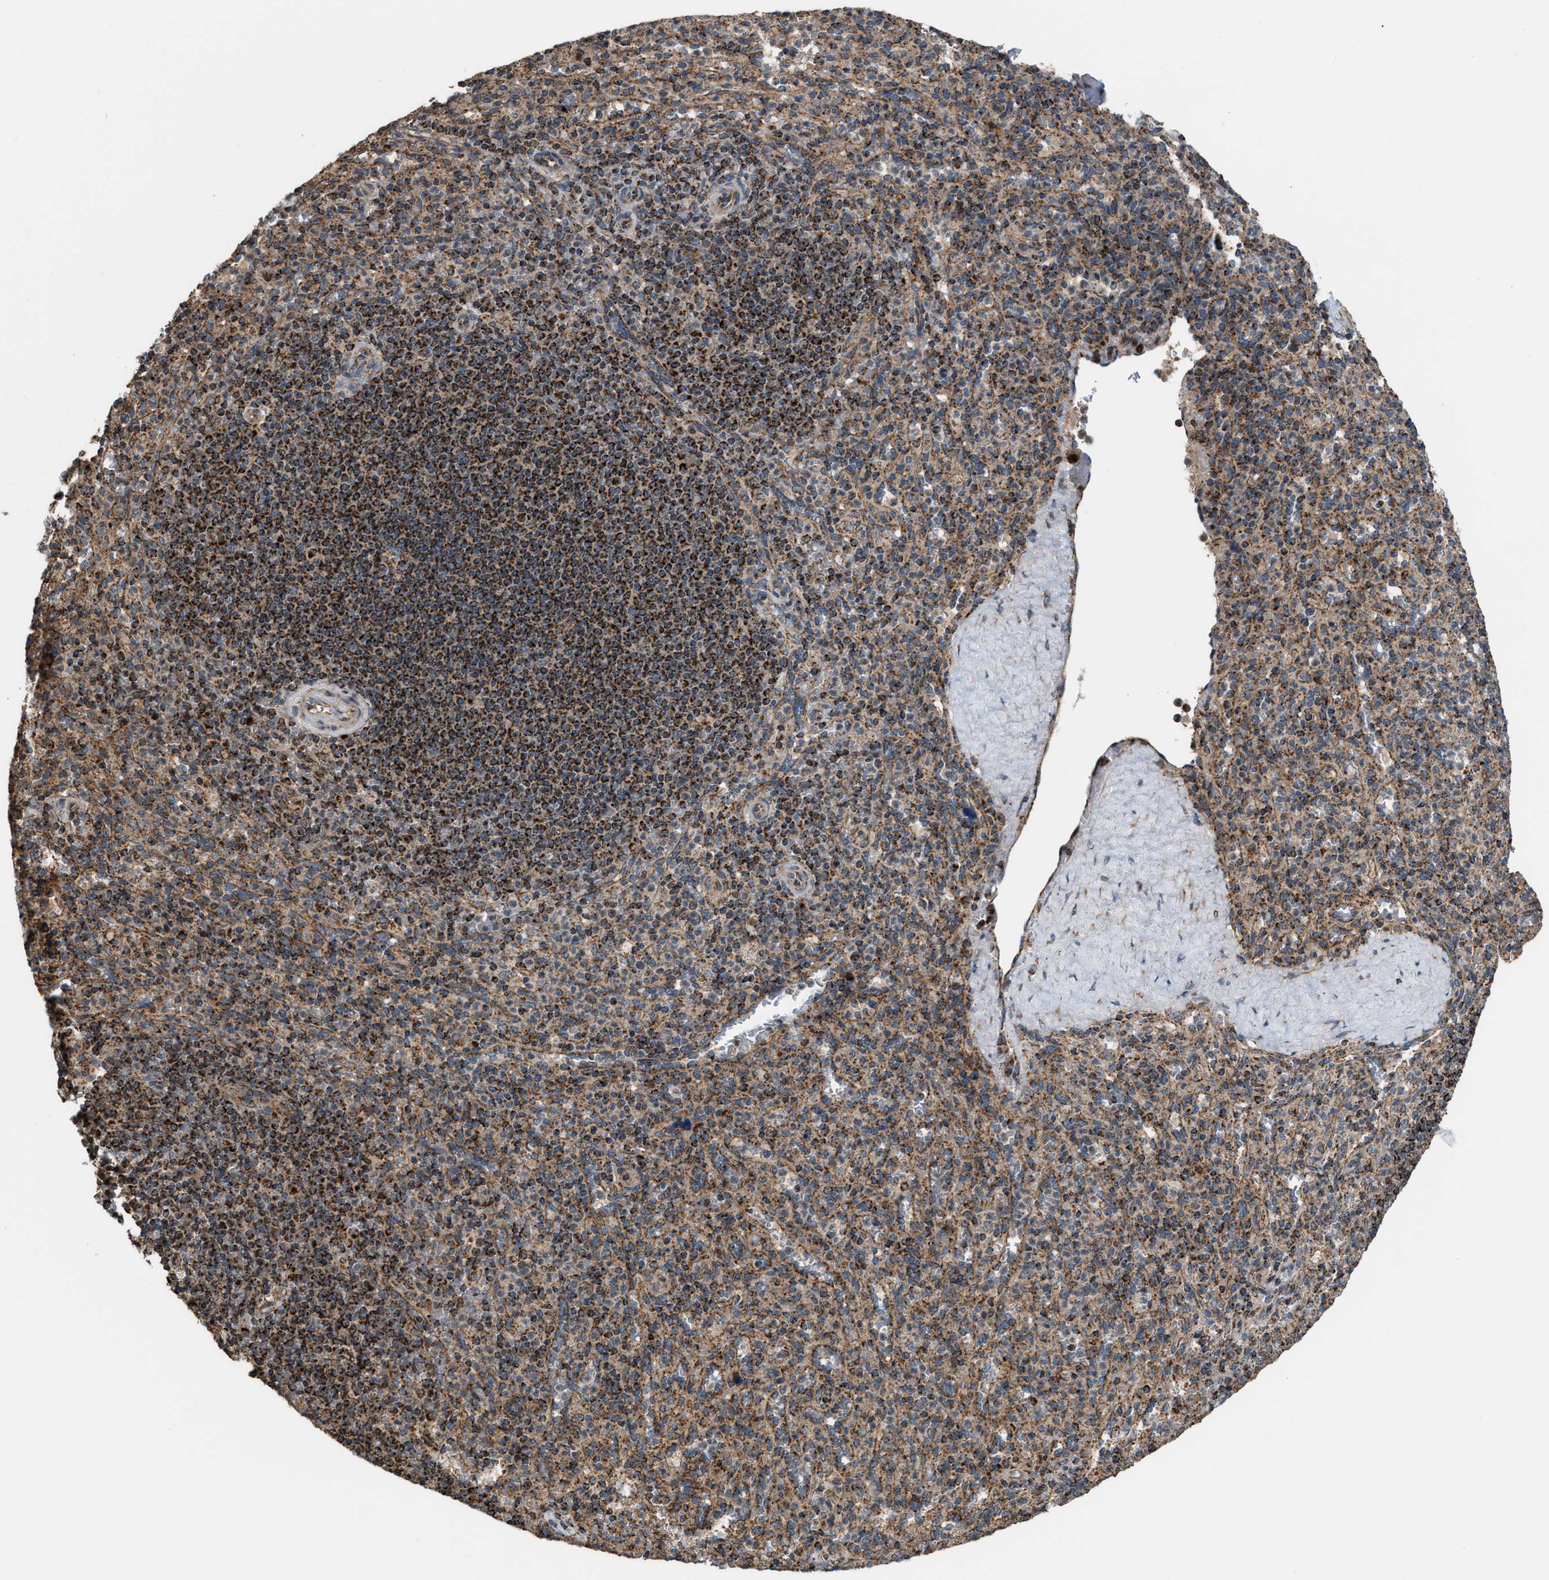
{"staining": {"intensity": "moderate", "quantity": ">75%", "location": "cytoplasmic/membranous"}, "tissue": "spleen", "cell_type": "Cells in red pulp", "image_type": "normal", "snomed": [{"axis": "morphology", "description": "Normal tissue, NOS"}, {"axis": "topography", "description": "Spleen"}], "caption": "Immunohistochemistry (IHC) histopathology image of benign spleen: spleen stained using IHC exhibits medium levels of moderate protein expression localized specifically in the cytoplasmic/membranous of cells in red pulp, appearing as a cytoplasmic/membranous brown color.", "gene": "SGSM2", "patient": {"sex": "male", "age": 36}}